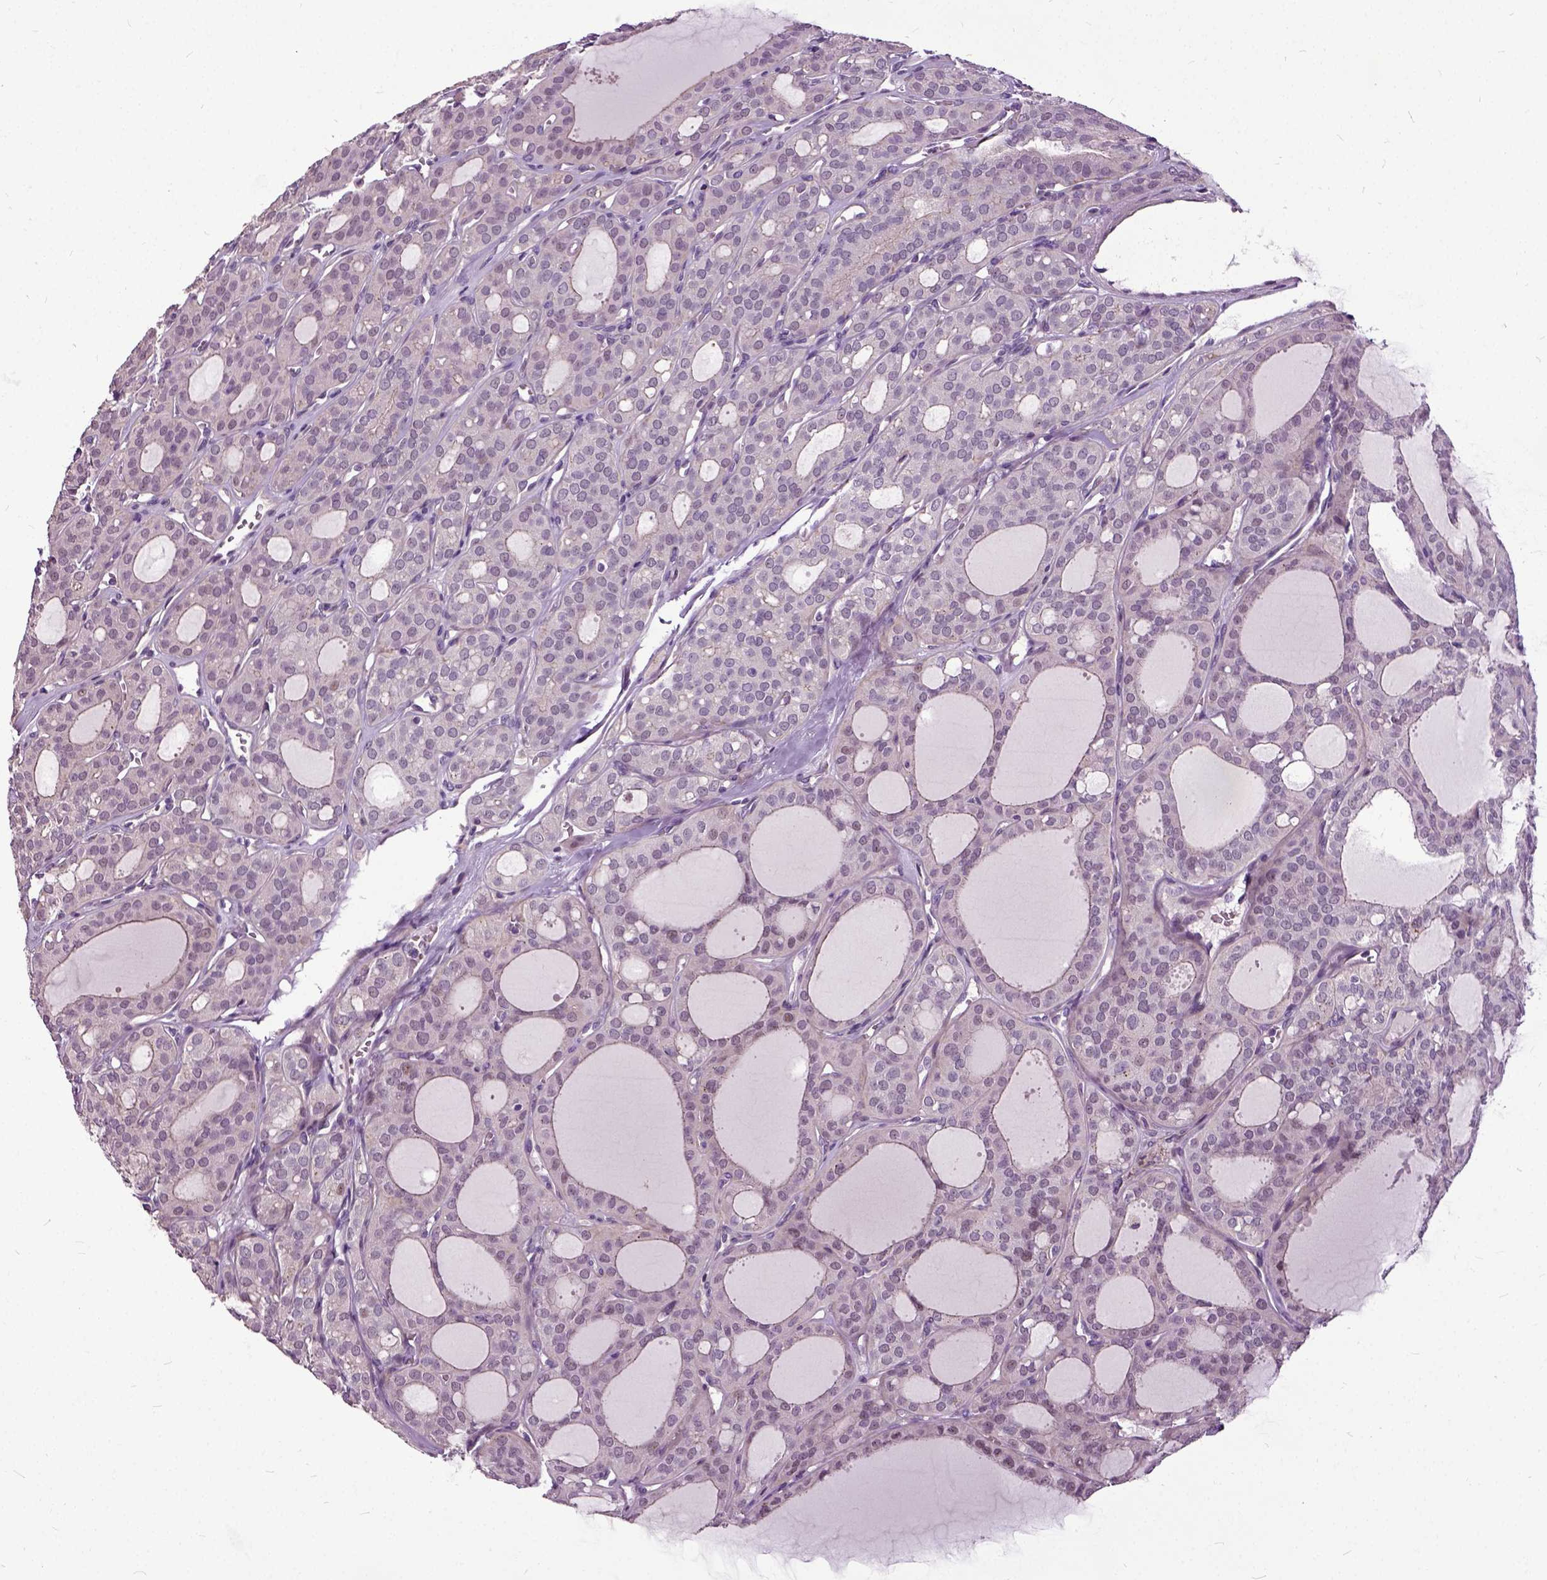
{"staining": {"intensity": "negative", "quantity": "none", "location": "none"}, "tissue": "thyroid cancer", "cell_type": "Tumor cells", "image_type": "cancer", "snomed": [{"axis": "morphology", "description": "Follicular adenoma carcinoma, NOS"}, {"axis": "topography", "description": "Thyroid gland"}], "caption": "An IHC image of thyroid cancer is shown. There is no staining in tumor cells of thyroid cancer.", "gene": "ILRUN", "patient": {"sex": "male", "age": 75}}